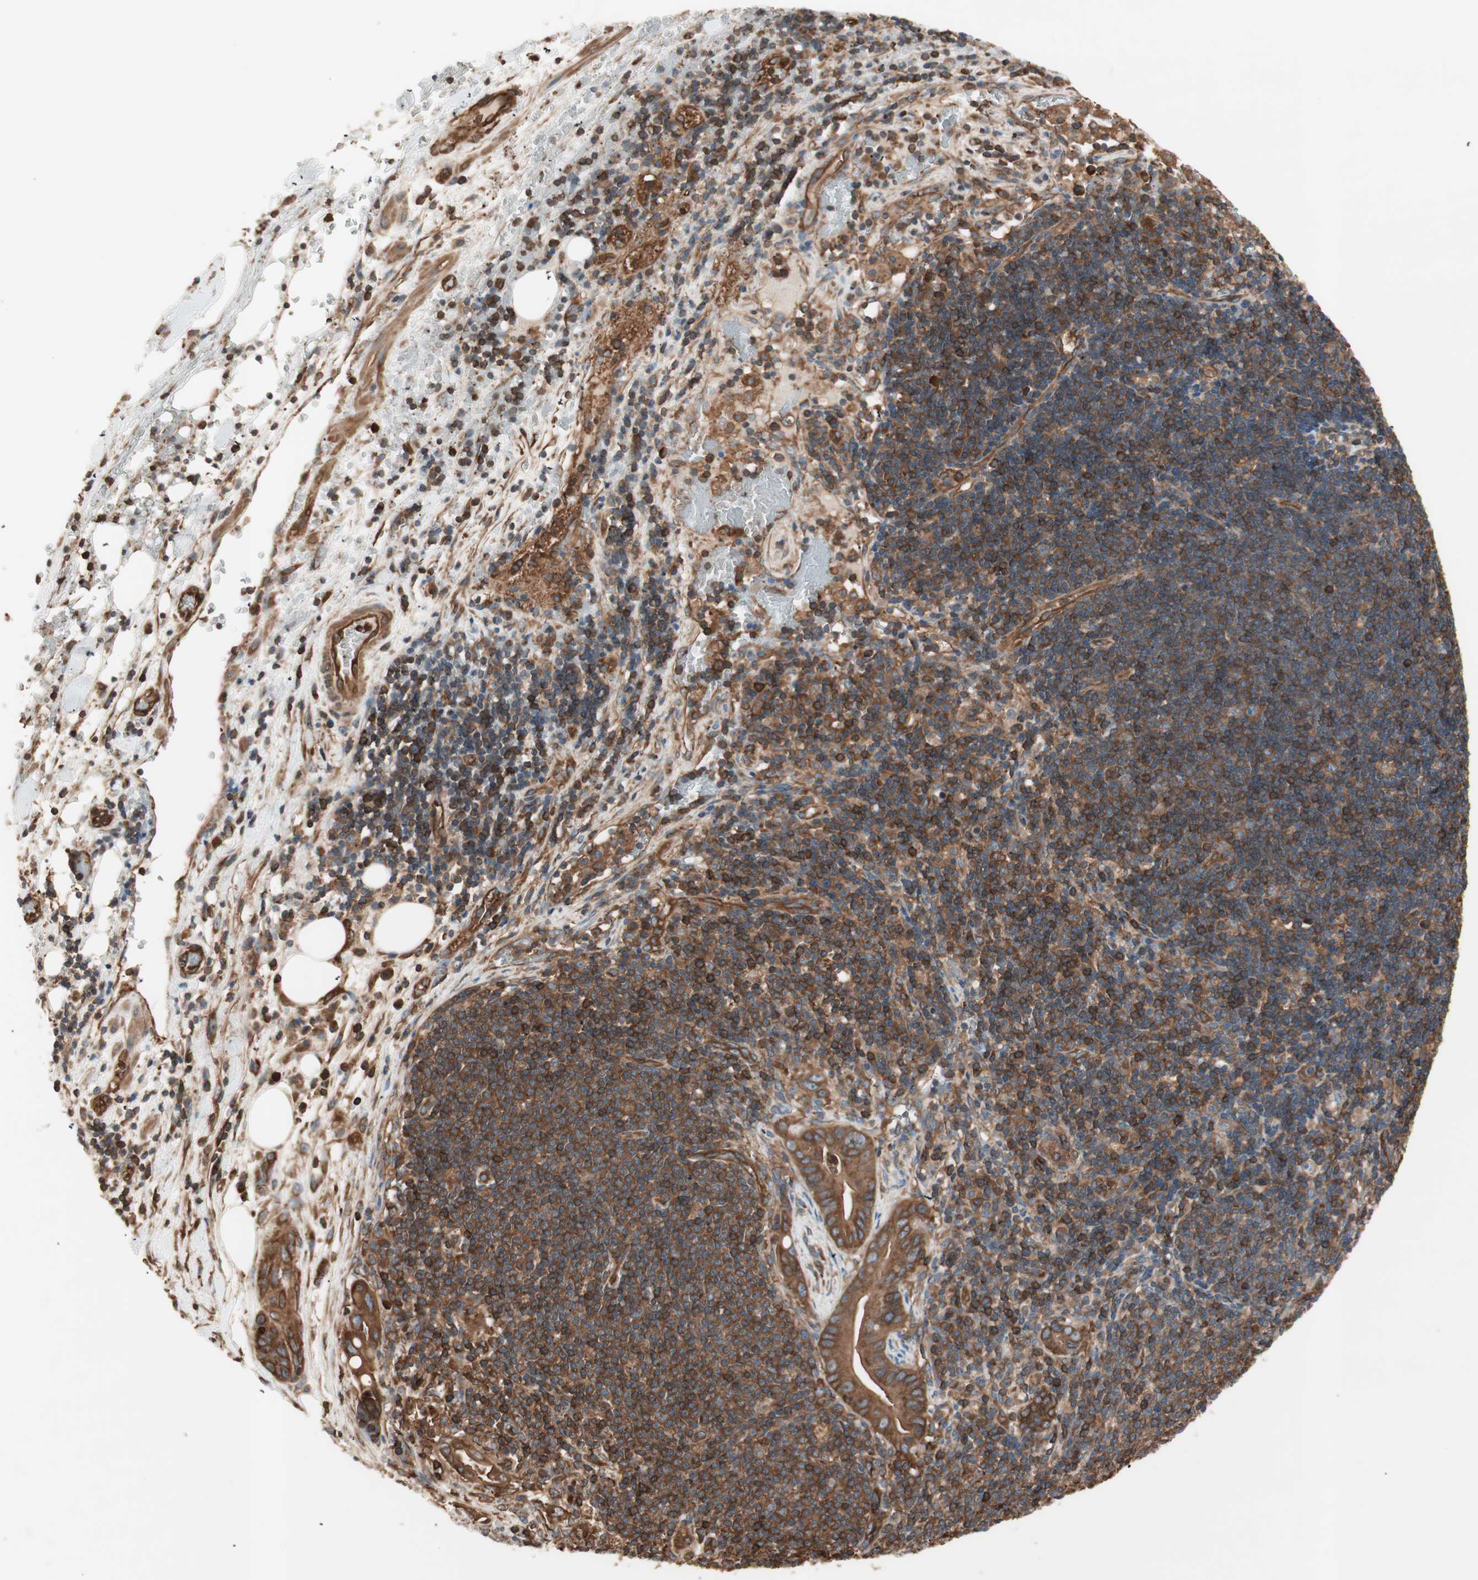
{"staining": {"intensity": "strong", "quantity": ">75%", "location": "cytoplasmic/membranous"}, "tissue": "liver cancer", "cell_type": "Tumor cells", "image_type": "cancer", "snomed": [{"axis": "morphology", "description": "Cholangiocarcinoma"}, {"axis": "topography", "description": "Liver"}], "caption": "Cholangiocarcinoma (liver) was stained to show a protein in brown. There is high levels of strong cytoplasmic/membranous staining in approximately >75% of tumor cells.", "gene": "TCP11L1", "patient": {"sex": "female", "age": 68}}